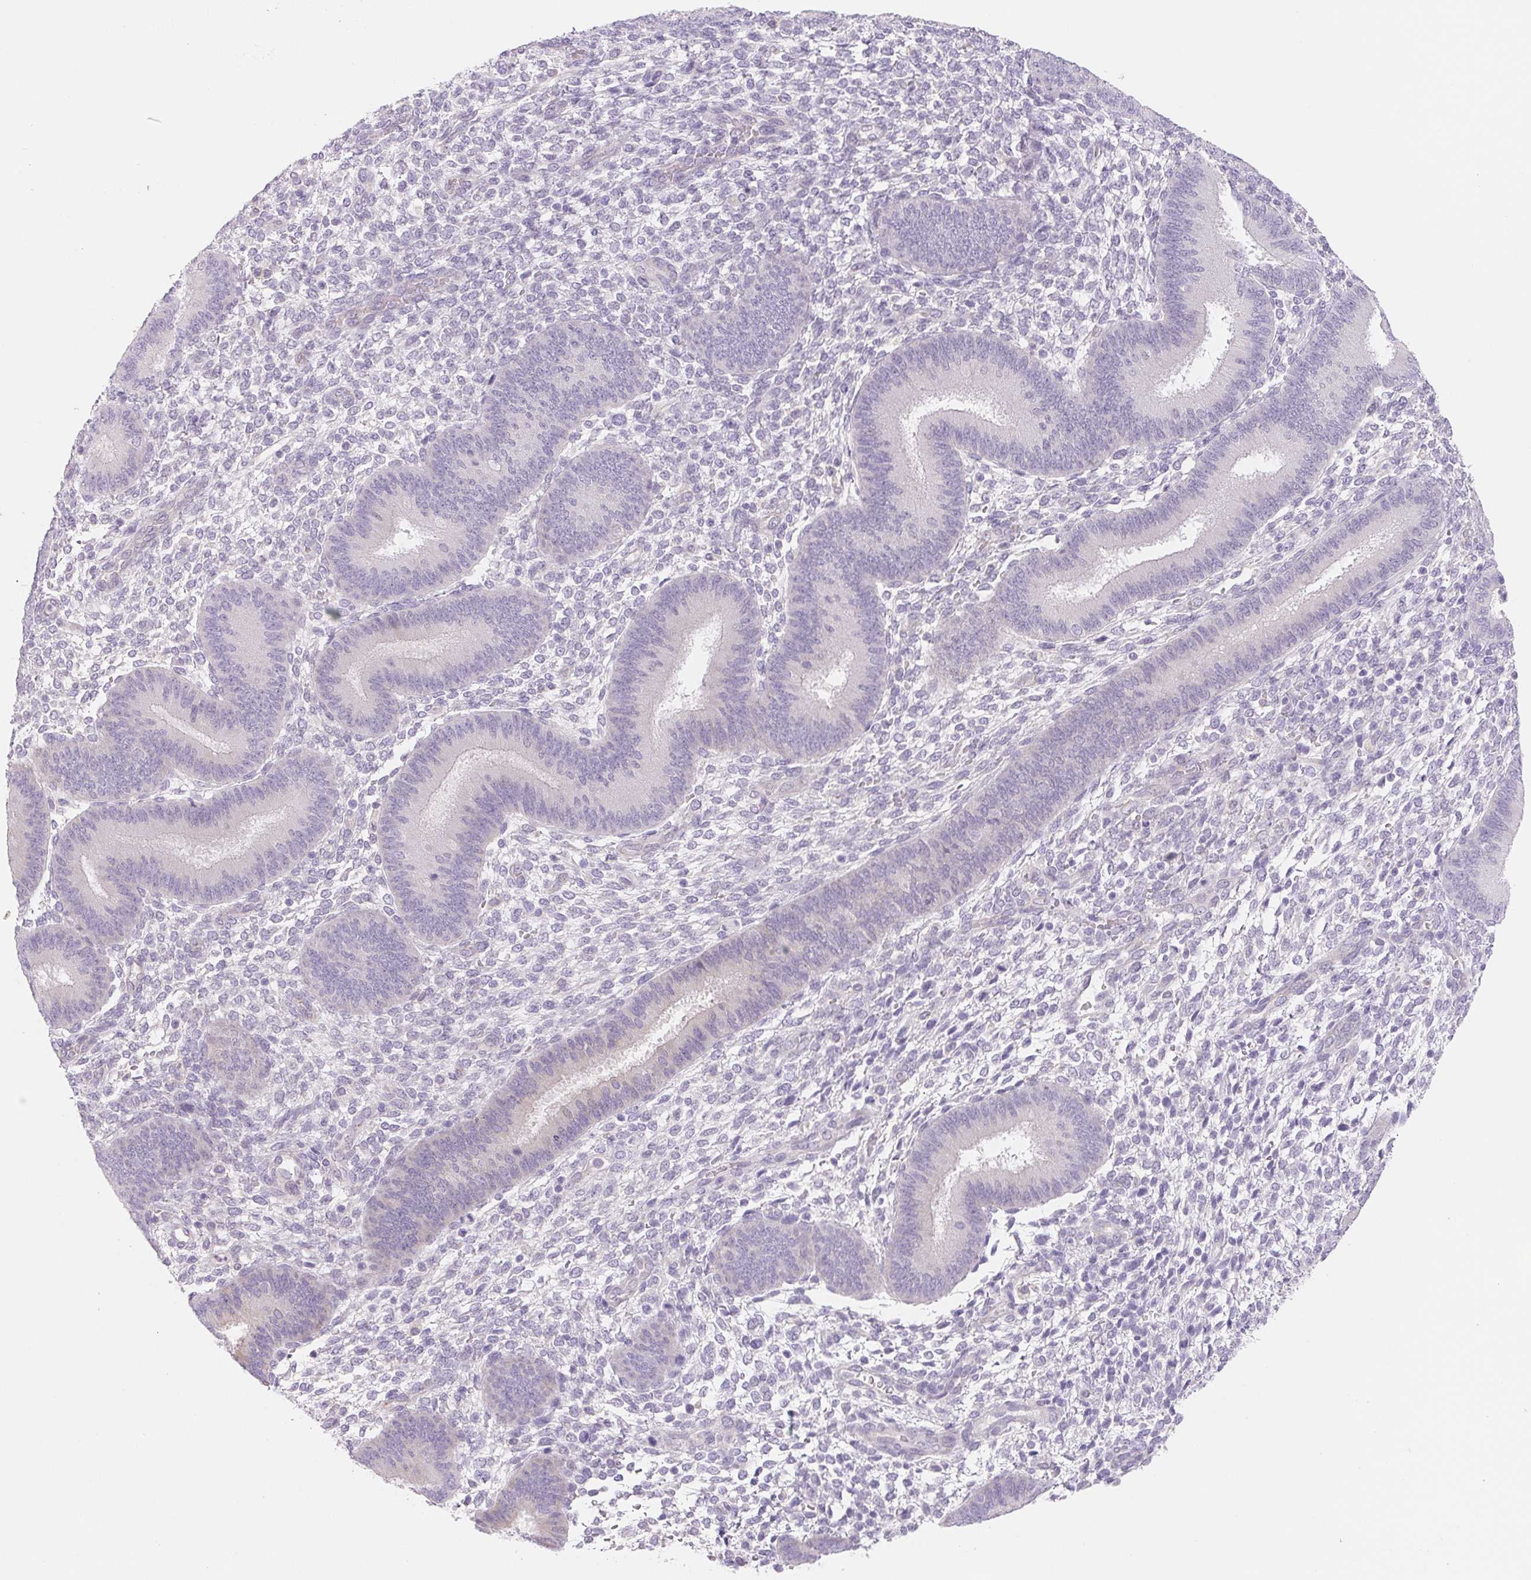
{"staining": {"intensity": "negative", "quantity": "none", "location": "none"}, "tissue": "endometrium", "cell_type": "Cells in endometrial stroma", "image_type": "normal", "snomed": [{"axis": "morphology", "description": "Normal tissue, NOS"}, {"axis": "topography", "description": "Endometrium"}], "caption": "DAB (3,3'-diaminobenzidine) immunohistochemical staining of unremarkable endometrium demonstrates no significant positivity in cells in endometrial stroma.", "gene": "CTNND2", "patient": {"sex": "female", "age": 39}}